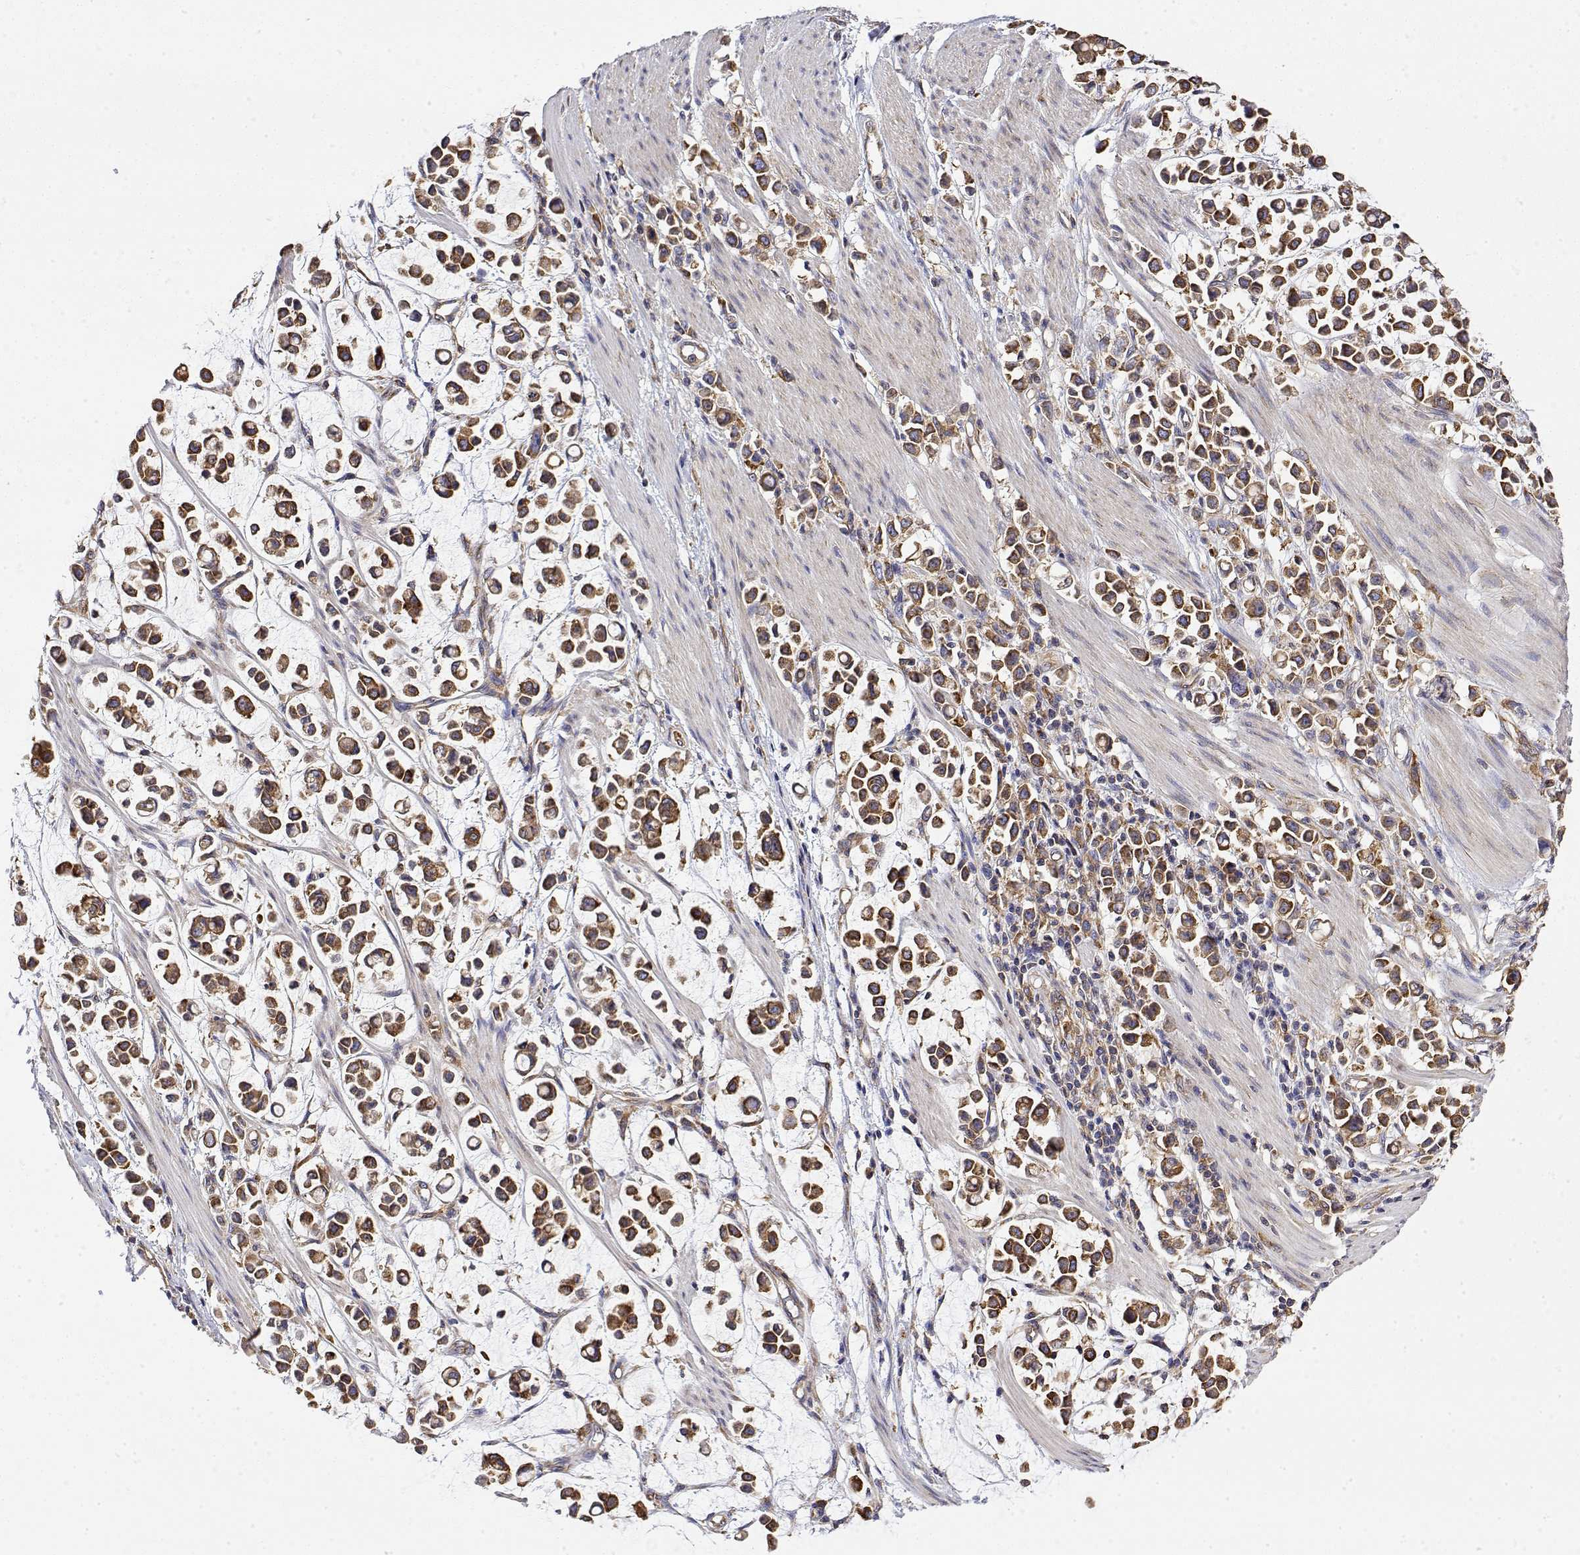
{"staining": {"intensity": "strong", "quantity": ">75%", "location": "cytoplasmic/membranous"}, "tissue": "stomach cancer", "cell_type": "Tumor cells", "image_type": "cancer", "snomed": [{"axis": "morphology", "description": "Adenocarcinoma, NOS"}, {"axis": "topography", "description": "Stomach"}], "caption": "Immunohistochemistry of stomach cancer shows high levels of strong cytoplasmic/membranous expression in approximately >75% of tumor cells.", "gene": "EEF1G", "patient": {"sex": "male", "age": 82}}